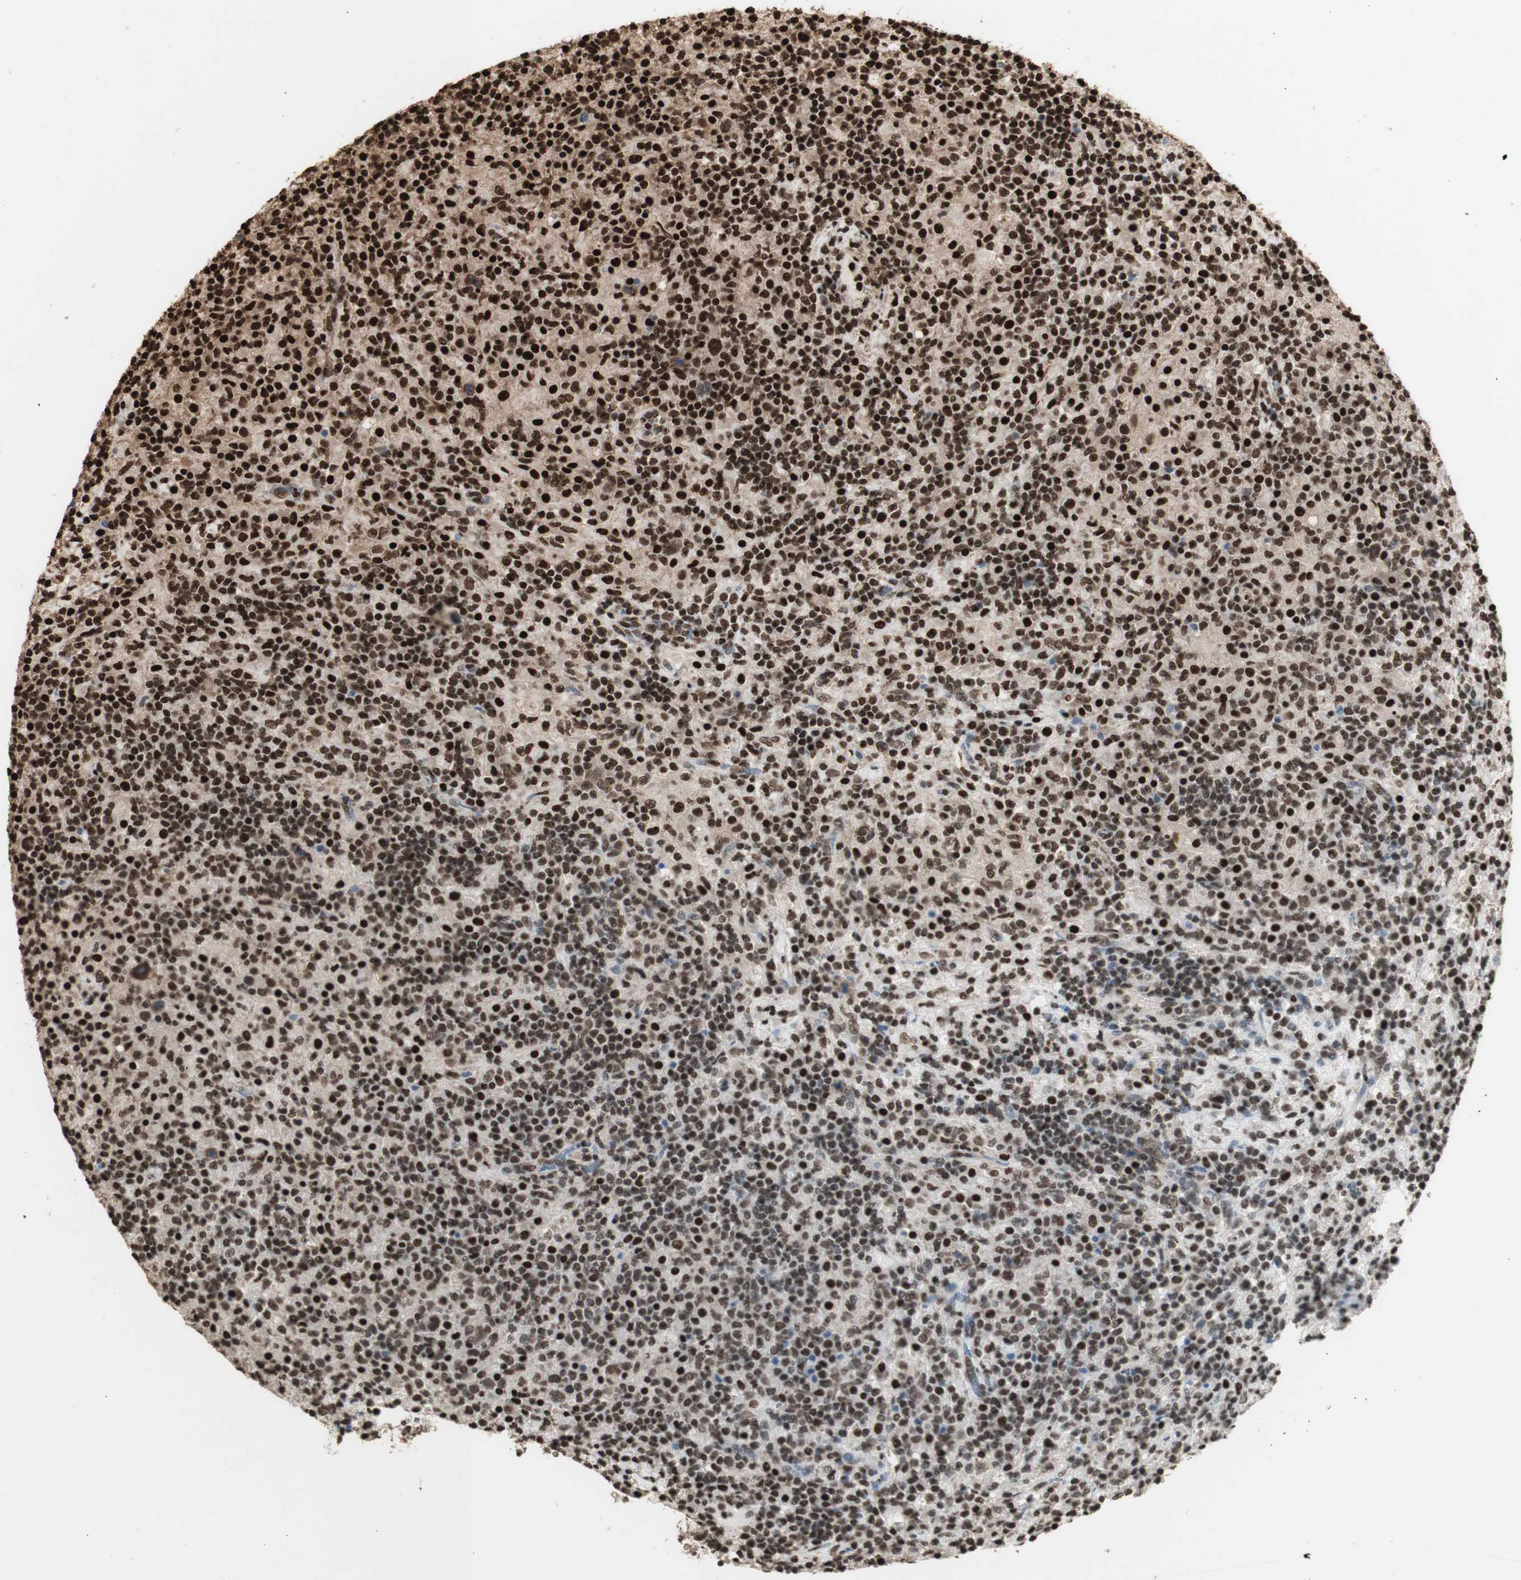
{"staining": {"intensity": "strong", "quantity": ">75%", "location": "nuclear"}, "tissue": "lymphoma", "cell_type": "Tumor cells", "image_type": "cancer", "snomed": [{"axis": "morphology", "description": "Hodgkin's disease, NOS"}, {"axis": "topography", "description": "Lymph node"}], "caption": "This is a micrograph of immunohistochemistry (IHC) staining of lymphoma, which shows strong staining in the nuclear of tumor cells.", "gene": "HNRNPA2B1", "patient": {"sex": "male", "age": 70}}